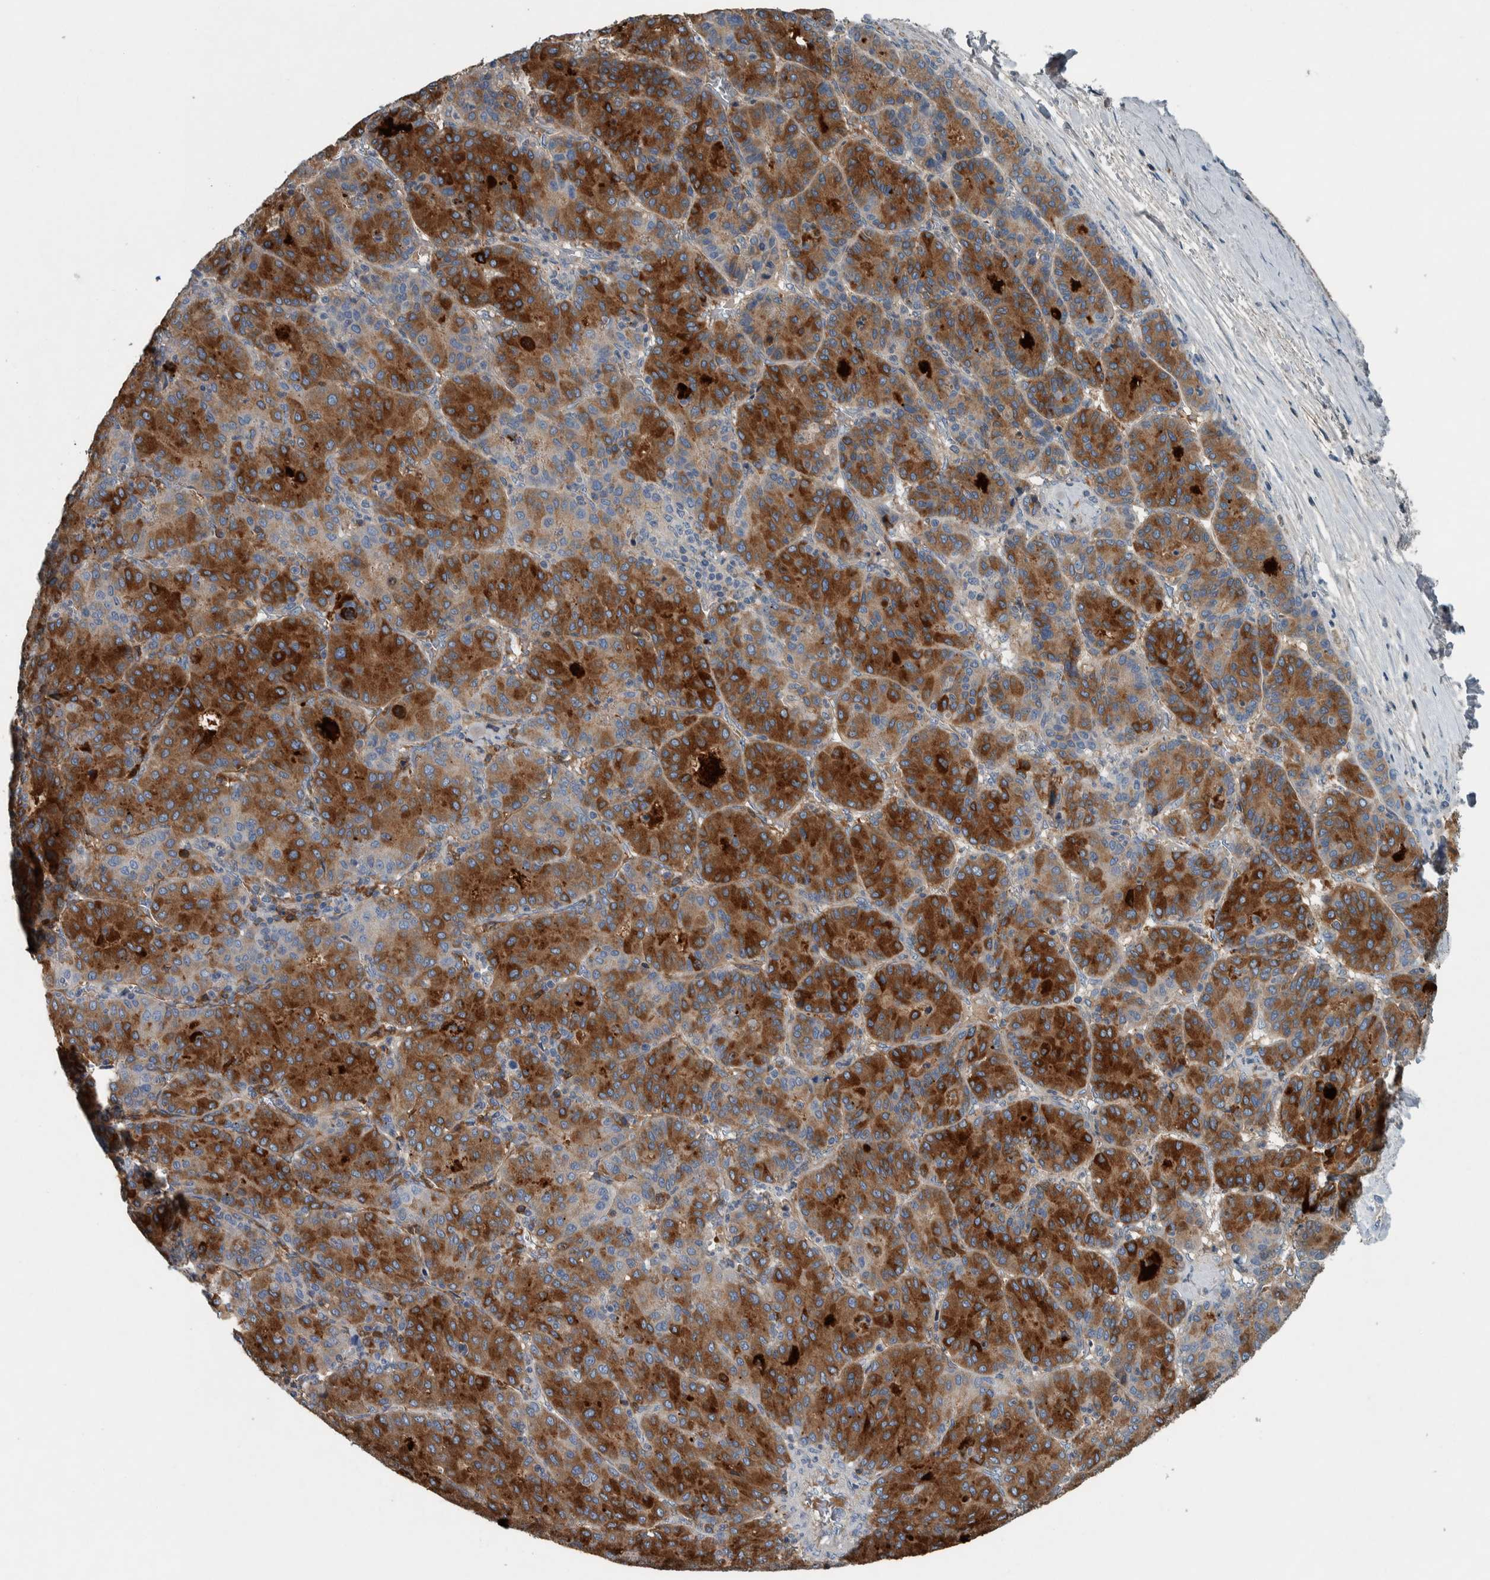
{"staining": {"intensity": "strong", "quantity": ">75%", "location": "cytoplasmic/membranous"}, "tissue": "liver cancer", "cell_type": "Tumor cells", "image_type": "cancer", "snomed": [{"axis": "morphology", "description": "Carcinoma, Hepatocellular, NOS"}, {"axis": "topography", "description": "Liver"}], "caption": "A brown stain shows strong cytoplasmic/membranous staining of a protein in human hepatocellular carcinoma (liver) tumor cells.", "gene": "SERPINC1", "patient": {"sex": "male", "age": 65}}